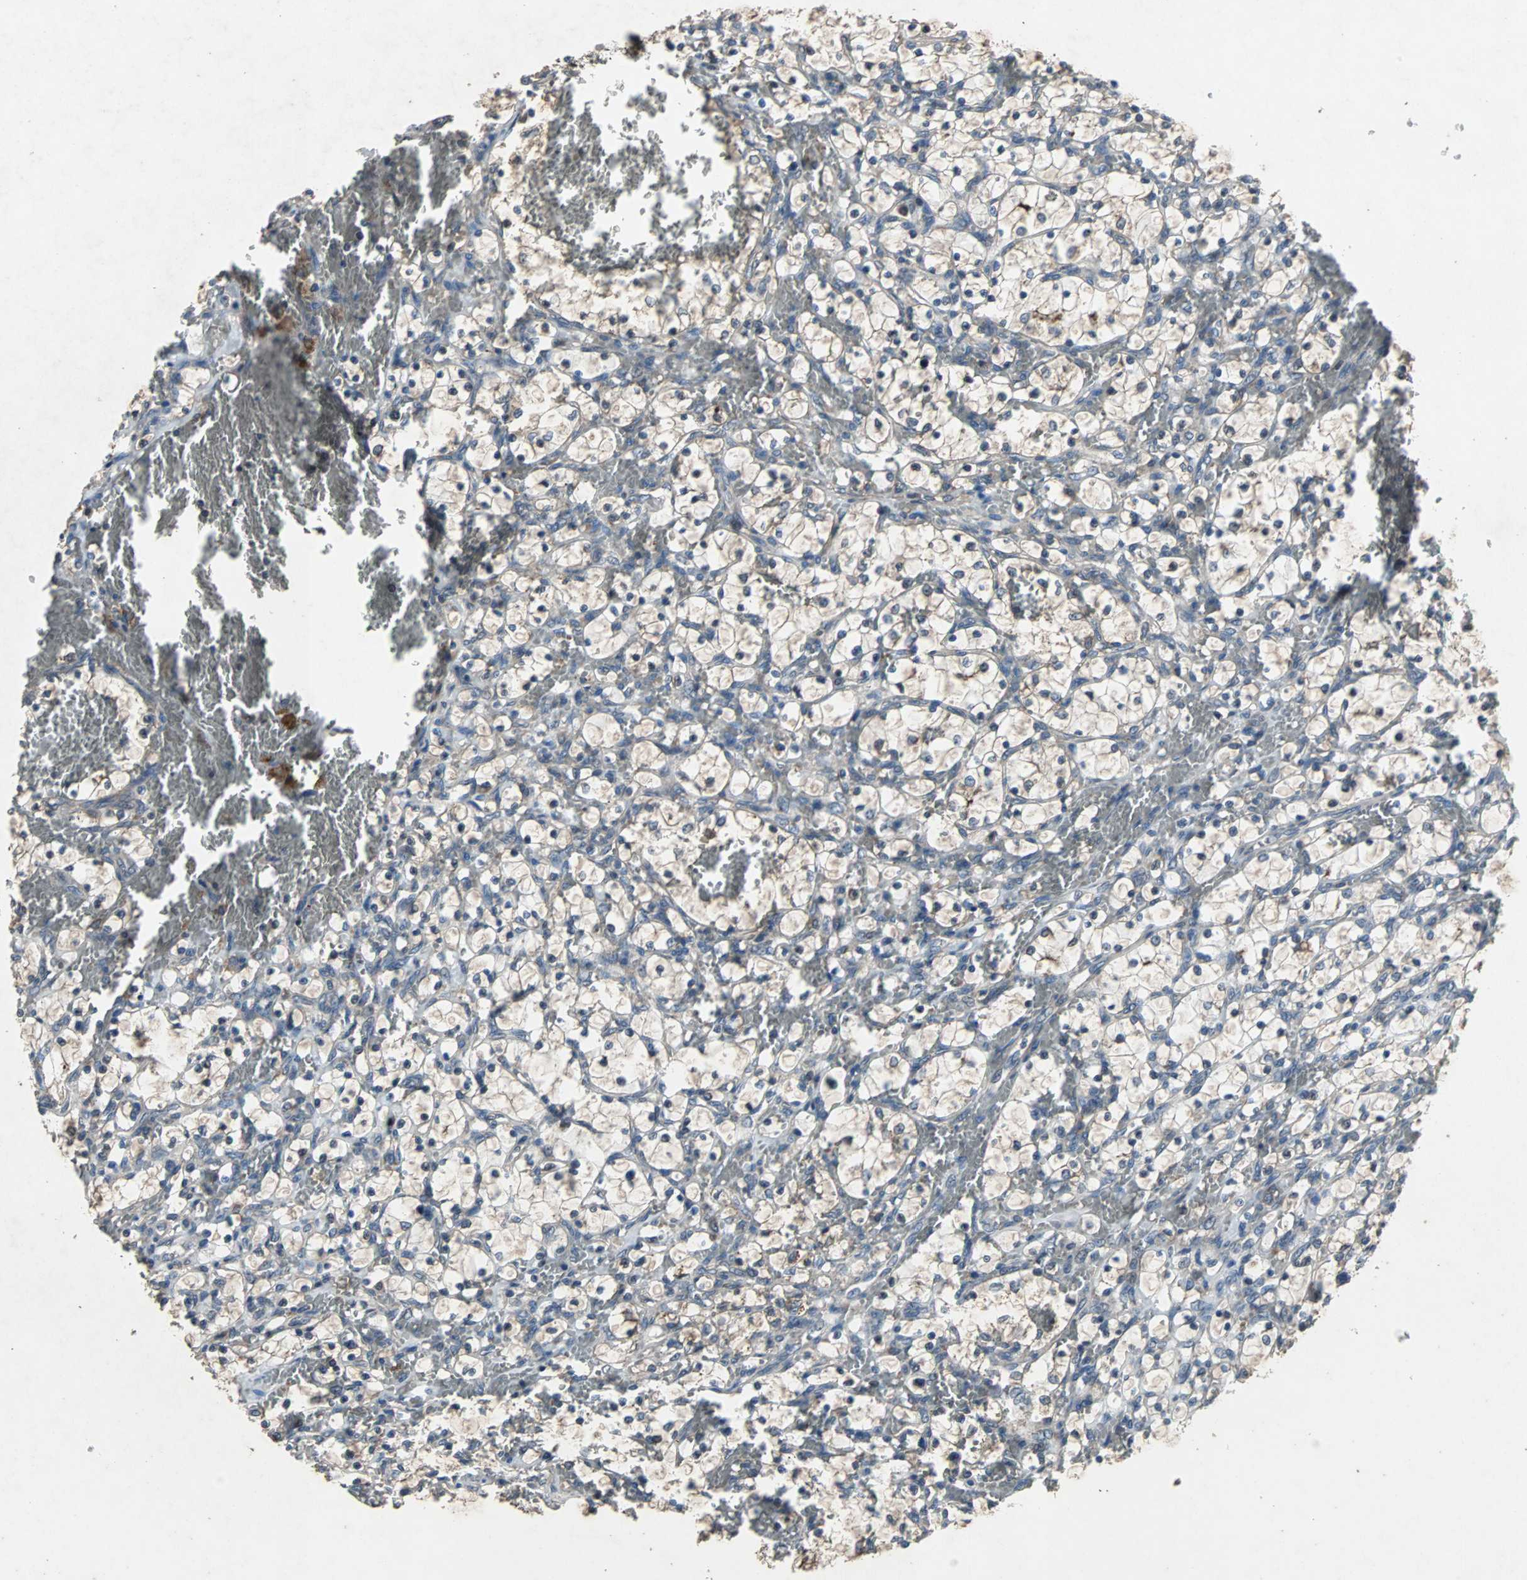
{"staining": {"intensity": "weak", "quantity": "<25%", "location": "cytoplasmic/membranous"}, "tissue": "renal cancer", "cell_type": "Tumor cells", "image_type": "cancer", "snomed": [{"axis": "morphology", "description": "Adenocarcinoma, NOS"}, {"axis": "topography", "description": "Kidney"}], "caption": "DAB immunohistochemical staining of renal cancer (adenocarcinoma) exhibits no significant staining in tumor cells. Nuclei are stained in blue.", "gene": "SOS1", "patient": {"sex": "female", "age": 69}}